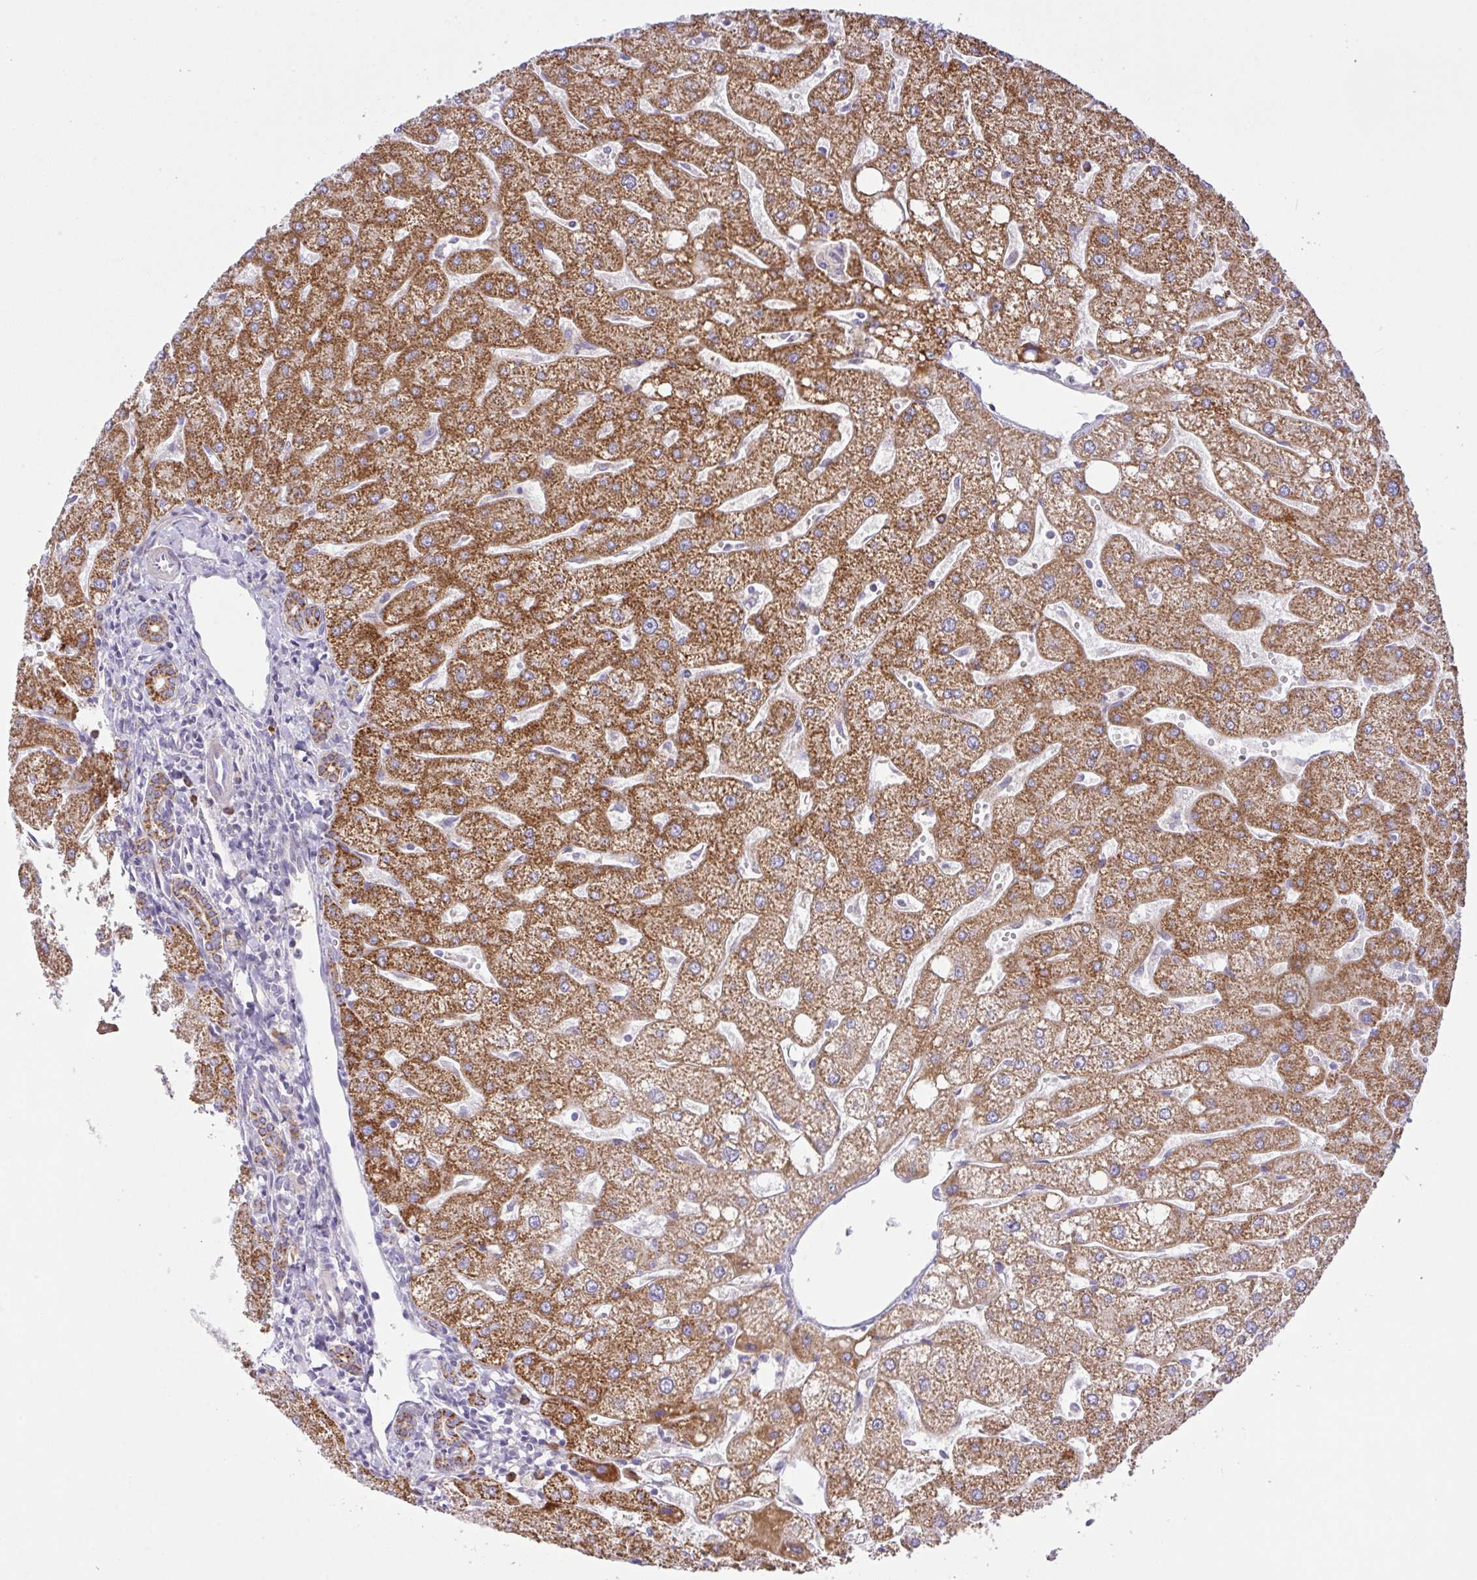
{"staining": {"intensity": "moderate", "quantity": ">75%", "location": "cytoplasmic/membranous"}, "tissue": "liver", "cell_type": "Cholangiocytes", "image_type": "normal", "snomed": [{"axis": "morphology", "description": "Normal tissue, NOS"}, {"axis": "topography", "description": "Liver"}], "caption": "Liver stained with immunohistochemistry exhibits moderate cytoplasmic/membranous positivity in approximately >75% of cholangiocytes. (brown staining indicates protein expression, while blue staining denotes nuclei).", "gene": "CHDH", "patient": {"sex": "male", "age": 67}}